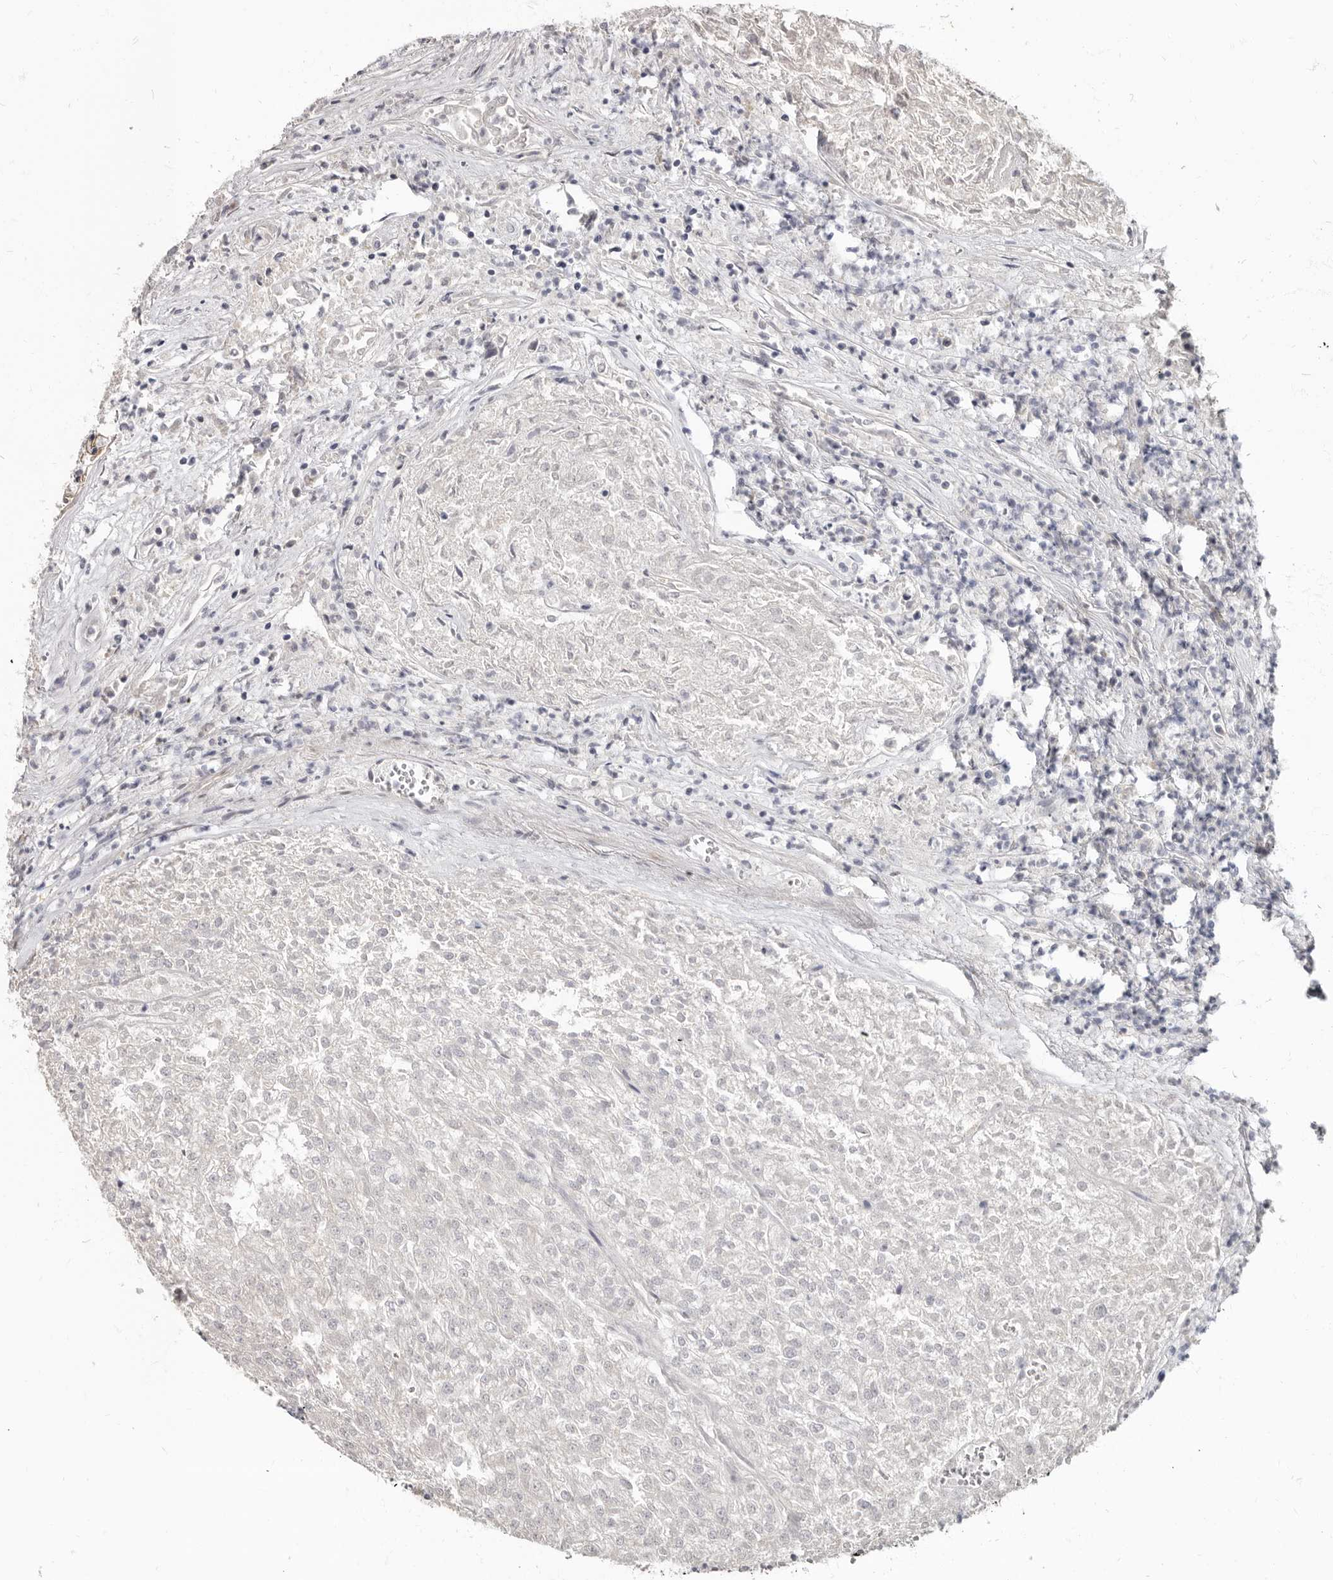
{"staining": {"intensity": "negative", "quantity": "none", "location": "none"}, "tissue": "renal cancer", "cell_type": "Tumor cells", "image_type": "cancer", "snomed": [{"axis": "morphology", "description": "Adenocarcinoma, NOS"}, {"axis": "topography", "description": "Kidney"}], "caption": "Photomicrograph shows no significant protein staining in tumor cells of renal cancer.", "gene": "MRGPRF", "patient": {"sex": "female", "age": 54}}